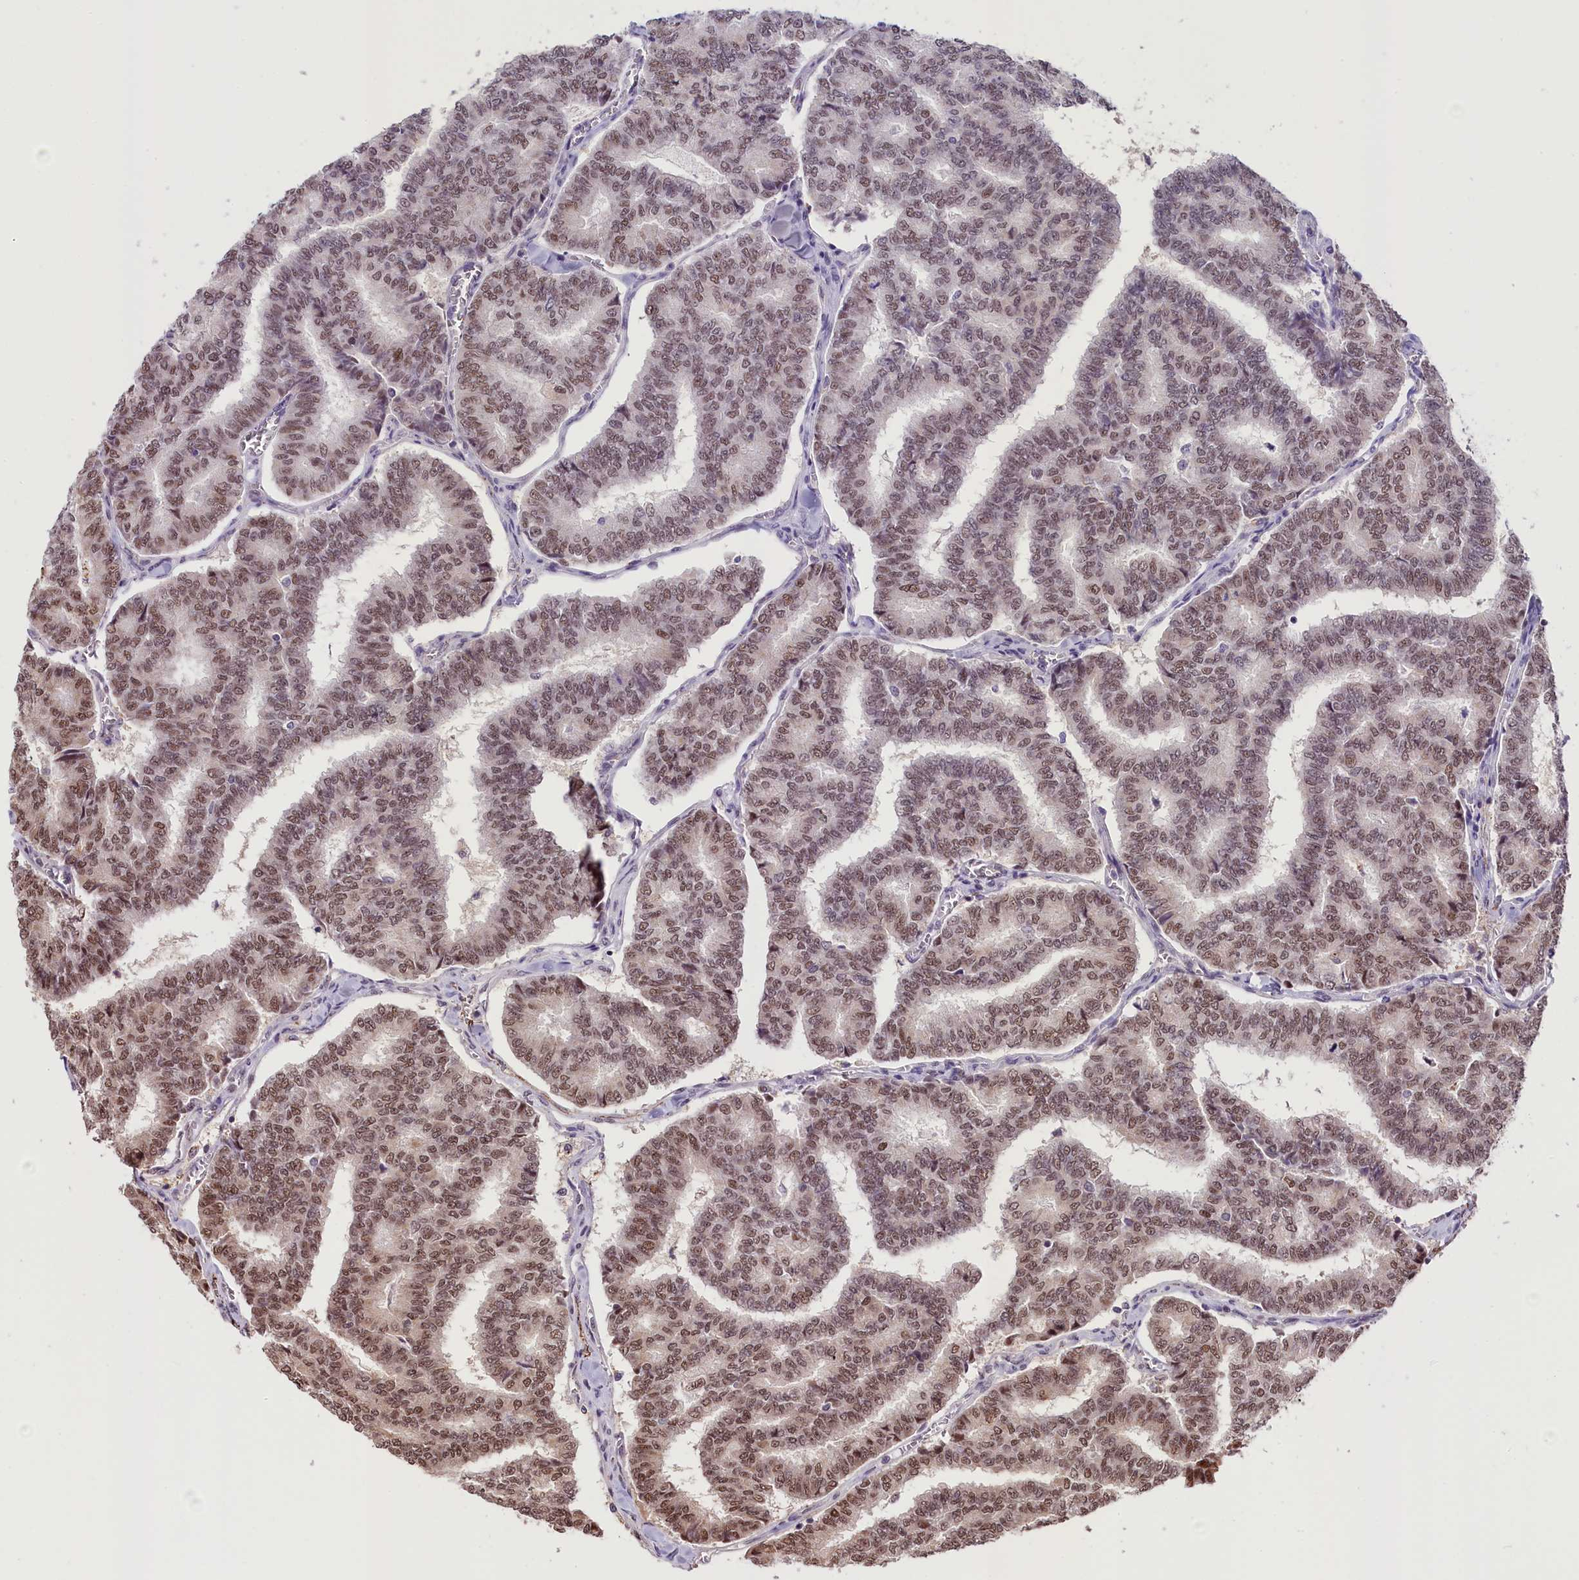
{"staining": {"intensity": "weak", "quantity": ">75%", "location": "nuclear"}, "tissue": "thyroid cancer", "cell_type": "Tumor cells", "image_type": "cancer", "snomed": [{"axis": "morphology", "description": "Papillary adenocarcinoma, NOS"}, {"axis": "topography", "description": "Thyroid gland"}], "caption": "Papillary adenocarcinoma (thyroid) stained with DAB (3,3'-diaminobenzidine) IHC demonstrates low levels of weak nuclear staining in approximately >75% of tumor cells.", "gene": "MRPL54", "patient": {"sex": "female", "age": 35}}